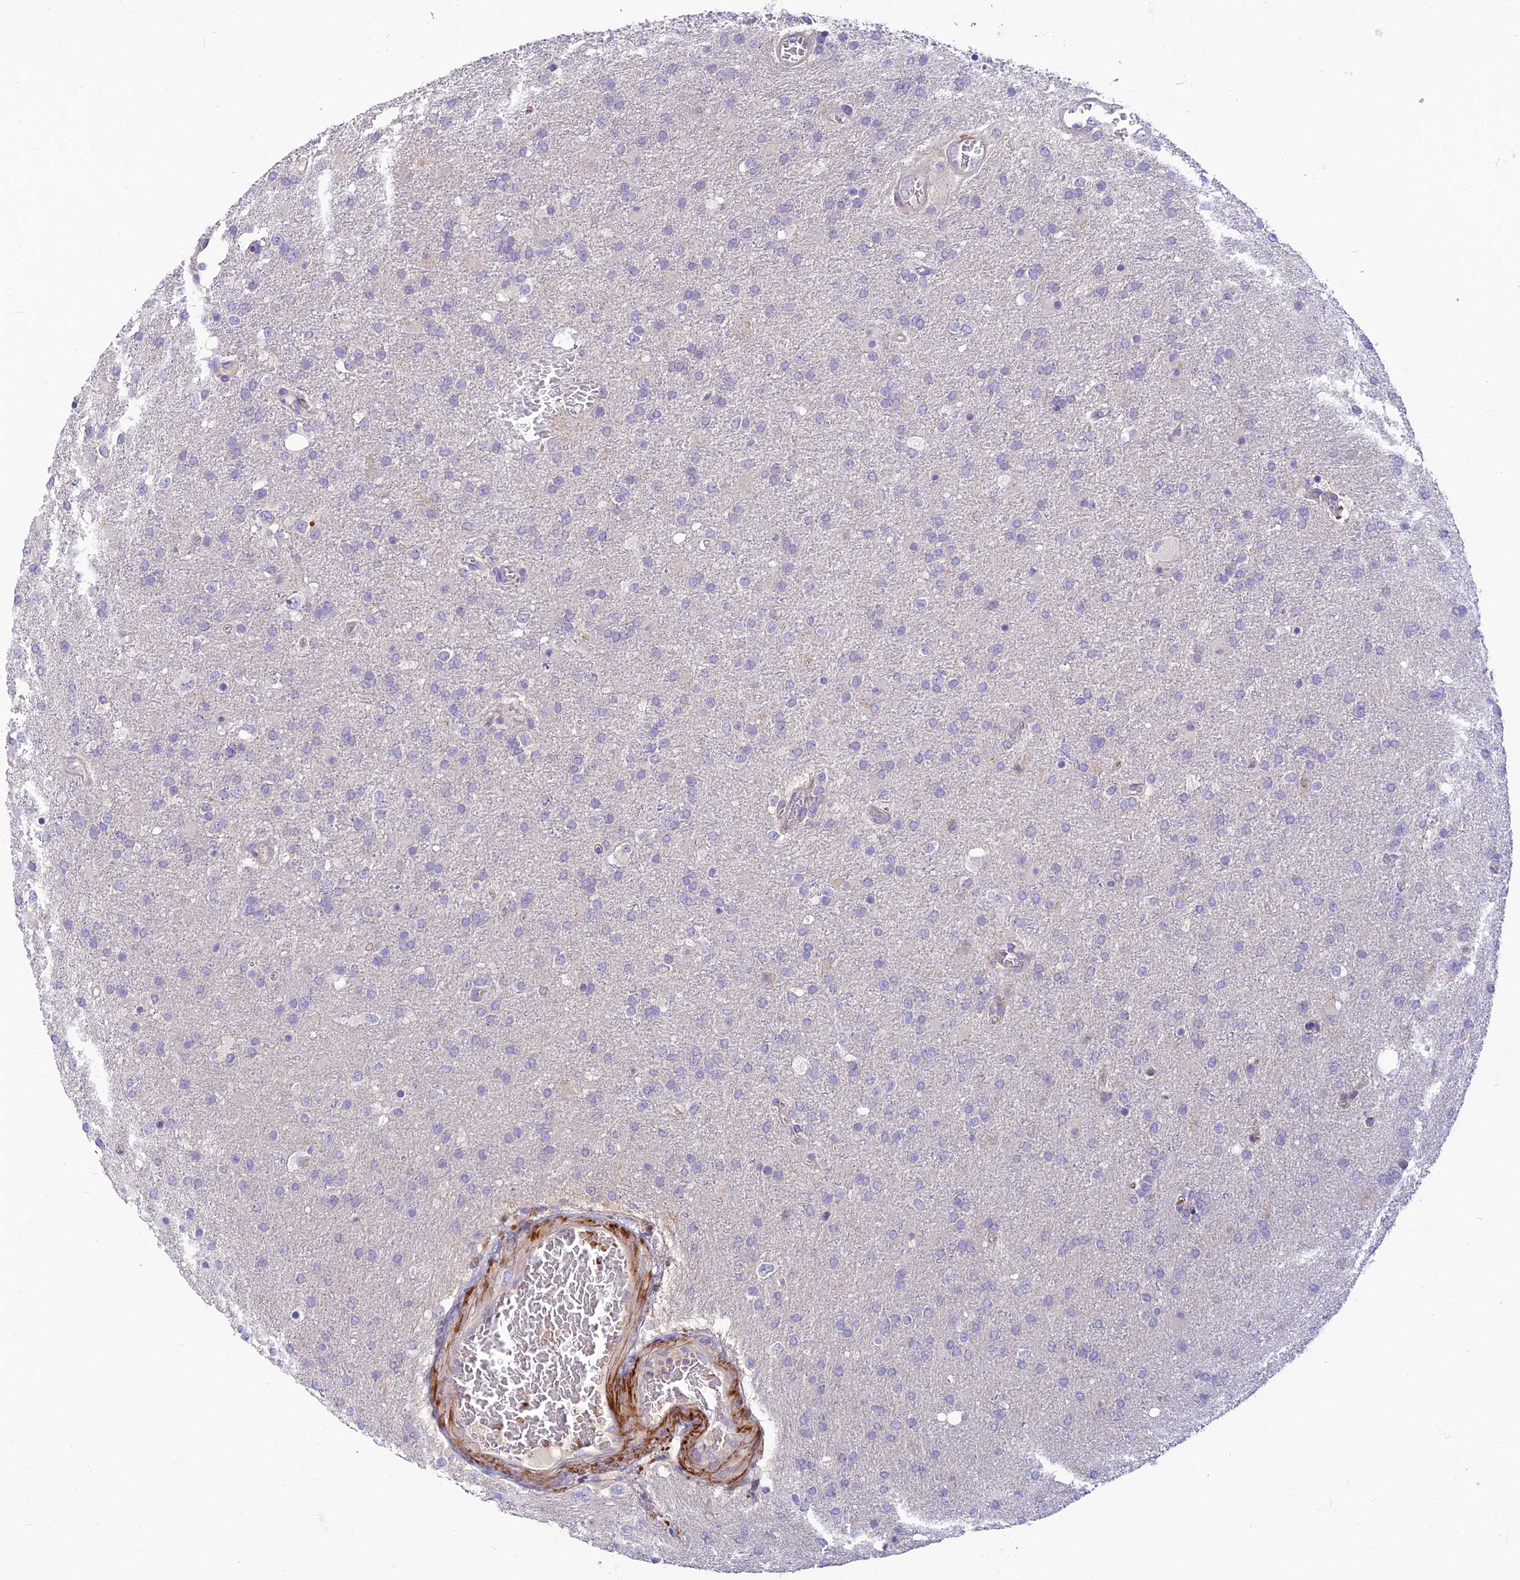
{"staining": {"intensity": "negative", "quantity": "none", "location": "none"}, "tissue": "glioma", "cell_type": "Tumor cells", "image_type": "cancer", "snomed": [{"axis": "morphology", "description": "Glioma, malignant, High grade"}, {"axis": "topography", "description": "Brain"}], "caption": "Tumor cells are negative for protein expression in human glioma. Brightfield microscopy of immunohistochemistry stained with DAB (brown) and hematoxylin (blue), captured at high magnification.", "gene": "CLIP4", "patient": {"sex": "female", "age": 74}}